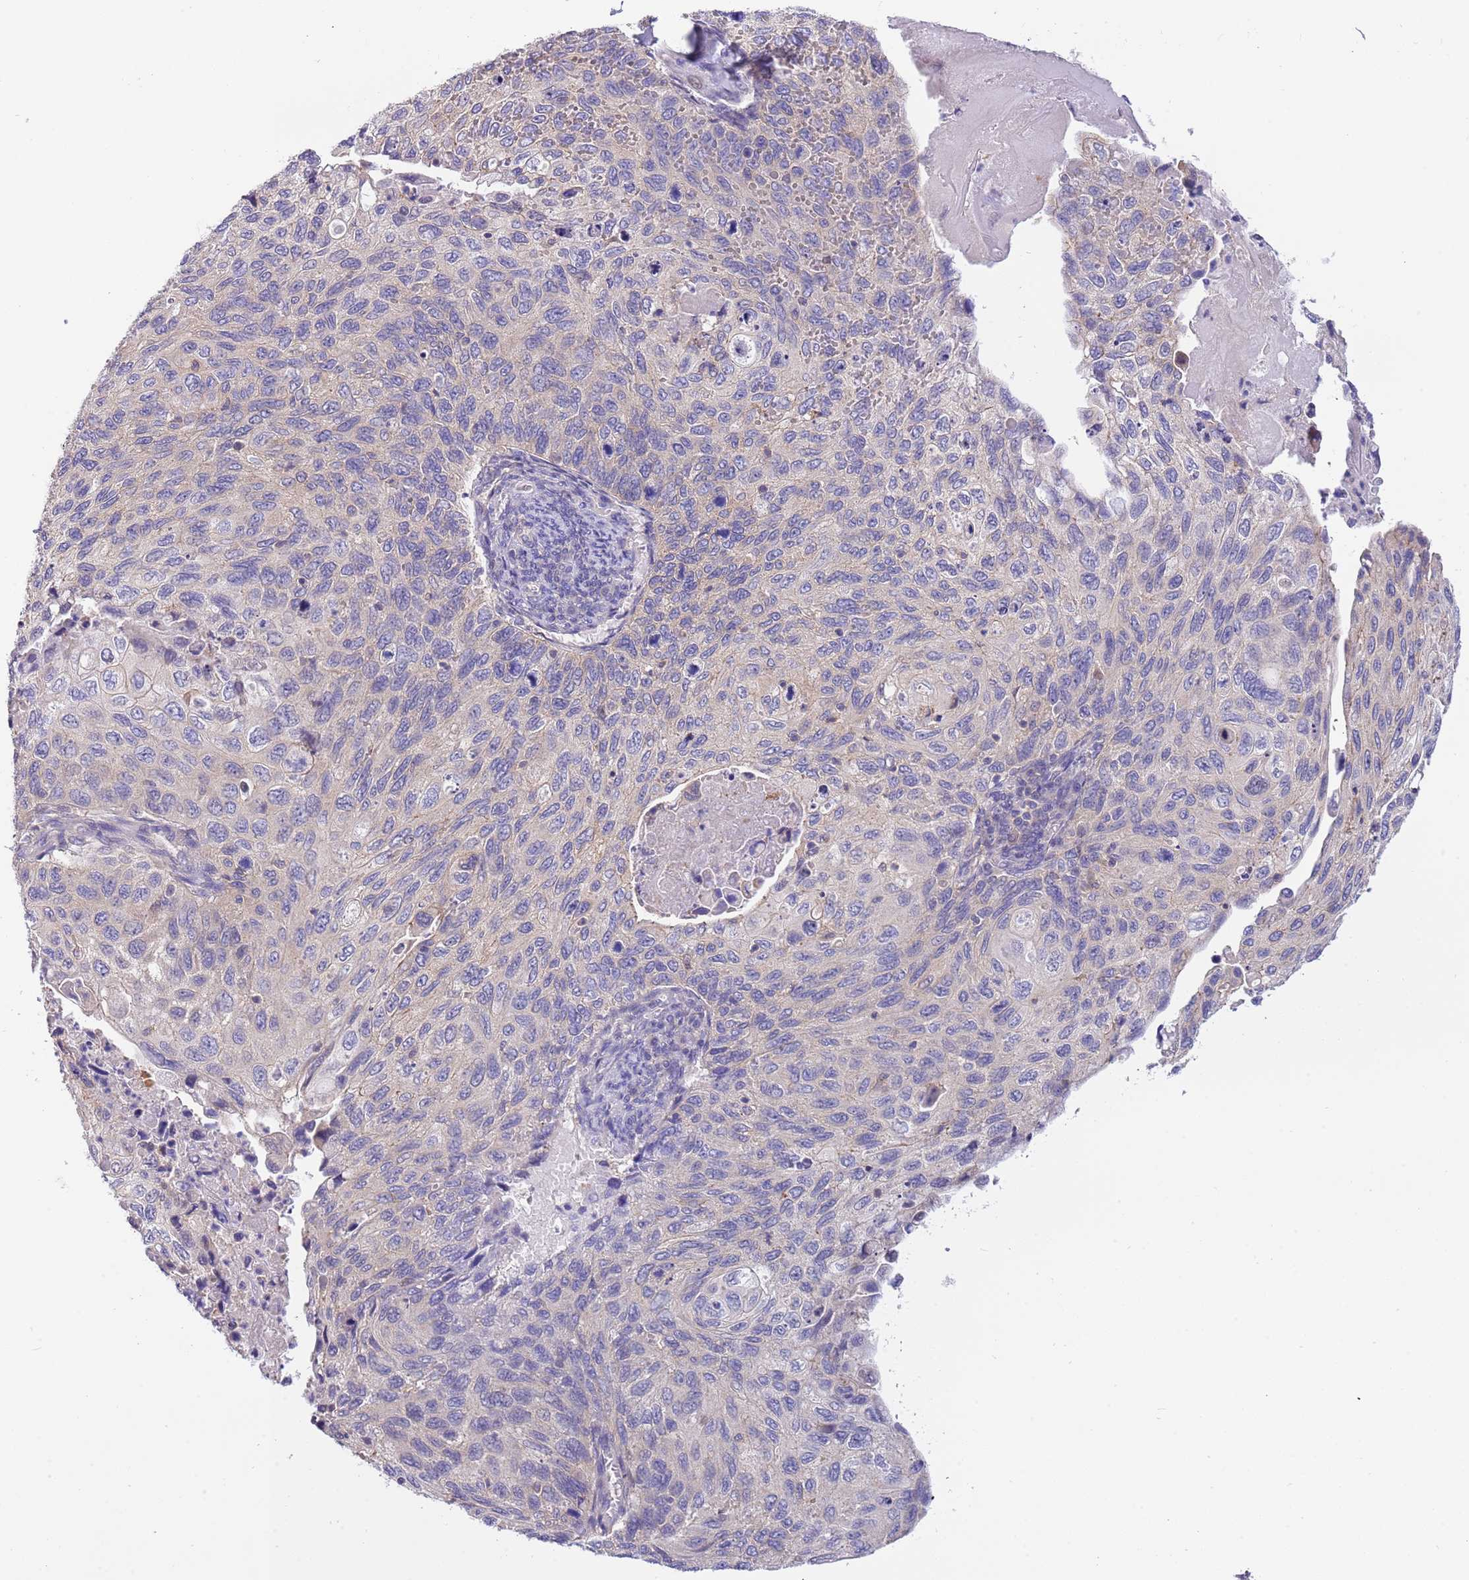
{"staining": {"intensity": "weak", "quantity": "<25%", "location": "cytoplasmic/membranous"}, "tissue": "cervical cancer", "cell_type": "Tumor cells", "image_type": "cancer", "snomed": [{"axis": "morphology", "description": "Squamous cell carcinoma, NOS"}, {"axis": "topography", "description": "Cervix"}], "caption": "Tumor cells show no significant expression in cervical cancer.", "gene": "STIP1", "patient": {"sex": "female", "age": 70}}